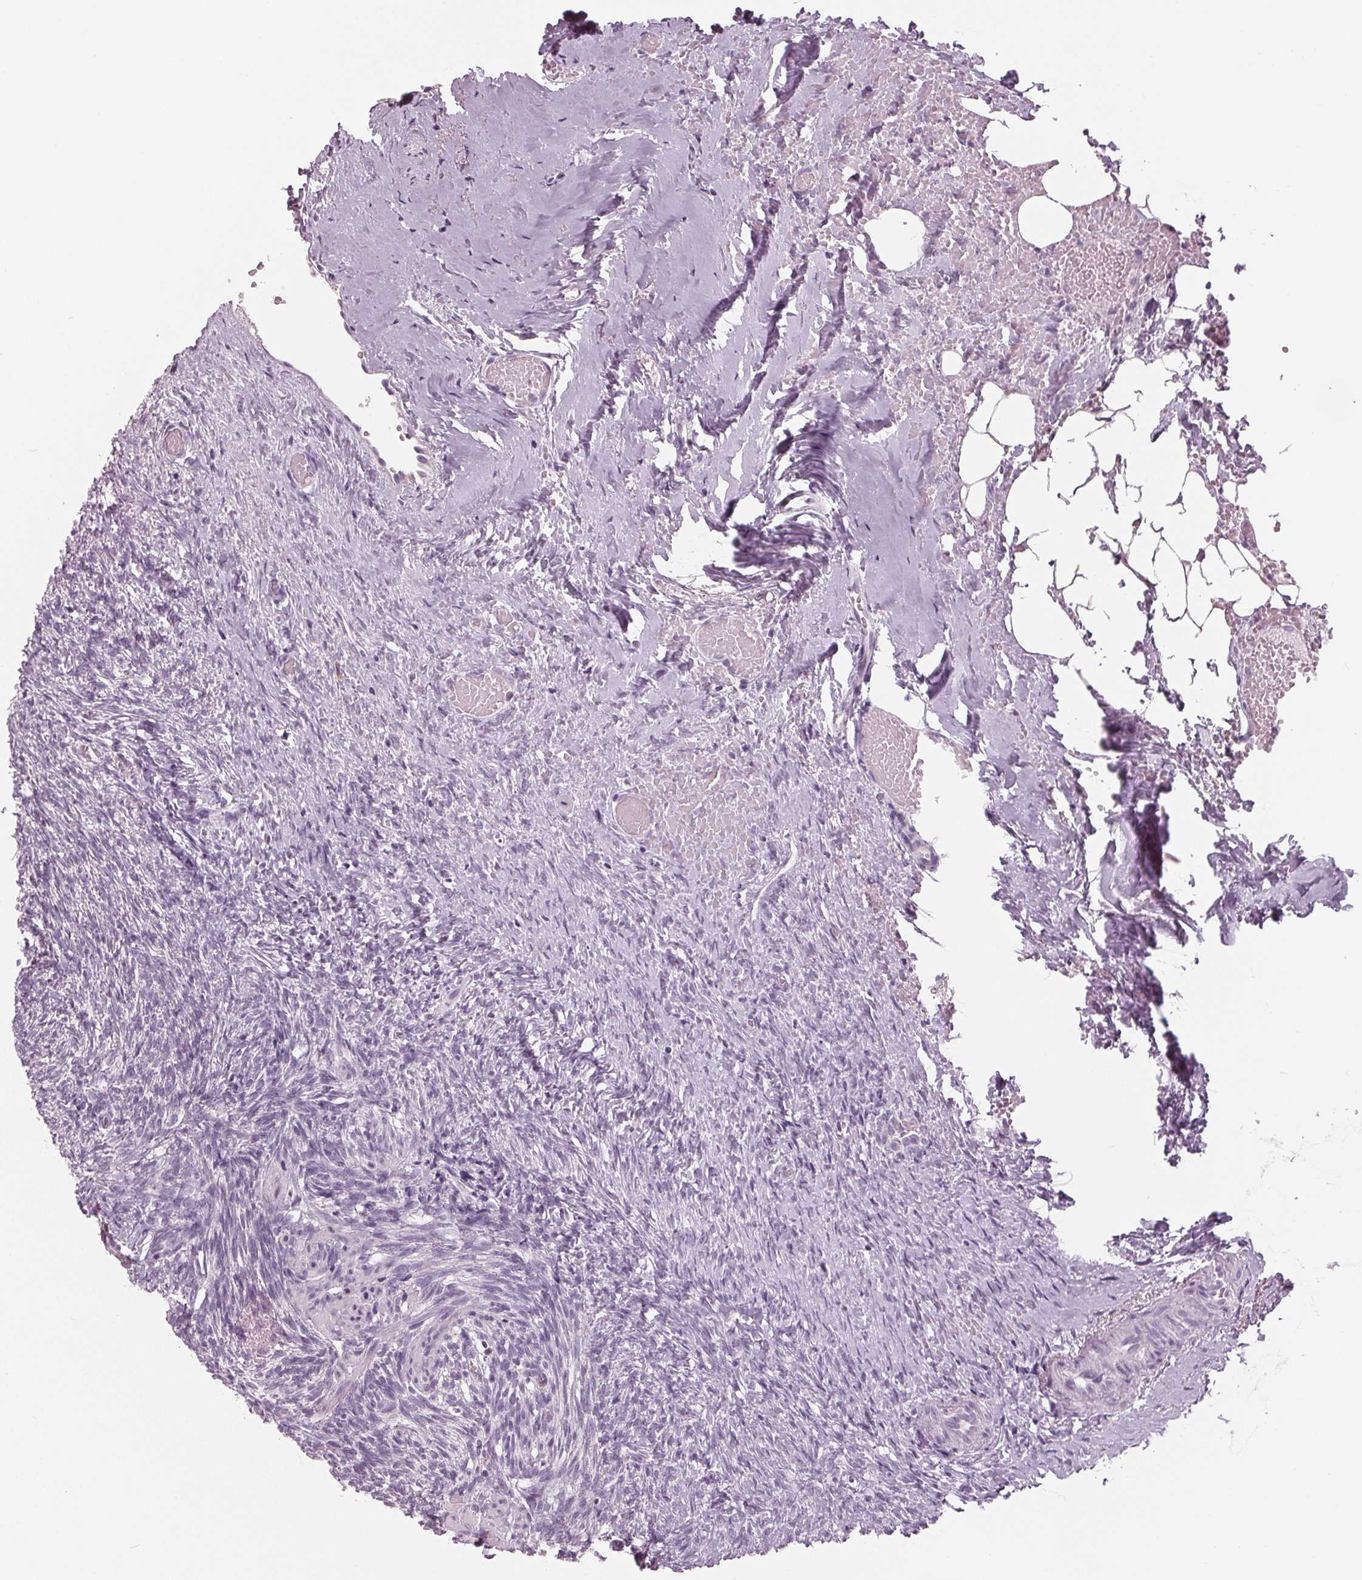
{"staining": {"intensity": "moderate", "quantity": ">75%", "location": "cytoplasmic/membranous"}, "tissue": "ovary", "cell_type": "Follicle cells", "image_type": "normal", "snomed": [{"axis": "morphology", "description": "Normal tissue, NOS"}, {"axis": "topography", "description": "Ovary"}], "caption": "Immunohistochemistry micrograph of normal ovary stained for a protein (brown), which displays medium levels of moderate cytoplasmic/membranous staining in about >75% of follicle cells.", "gene": "SAMD4A", "patient": {"sex": "female", "age": 46}}